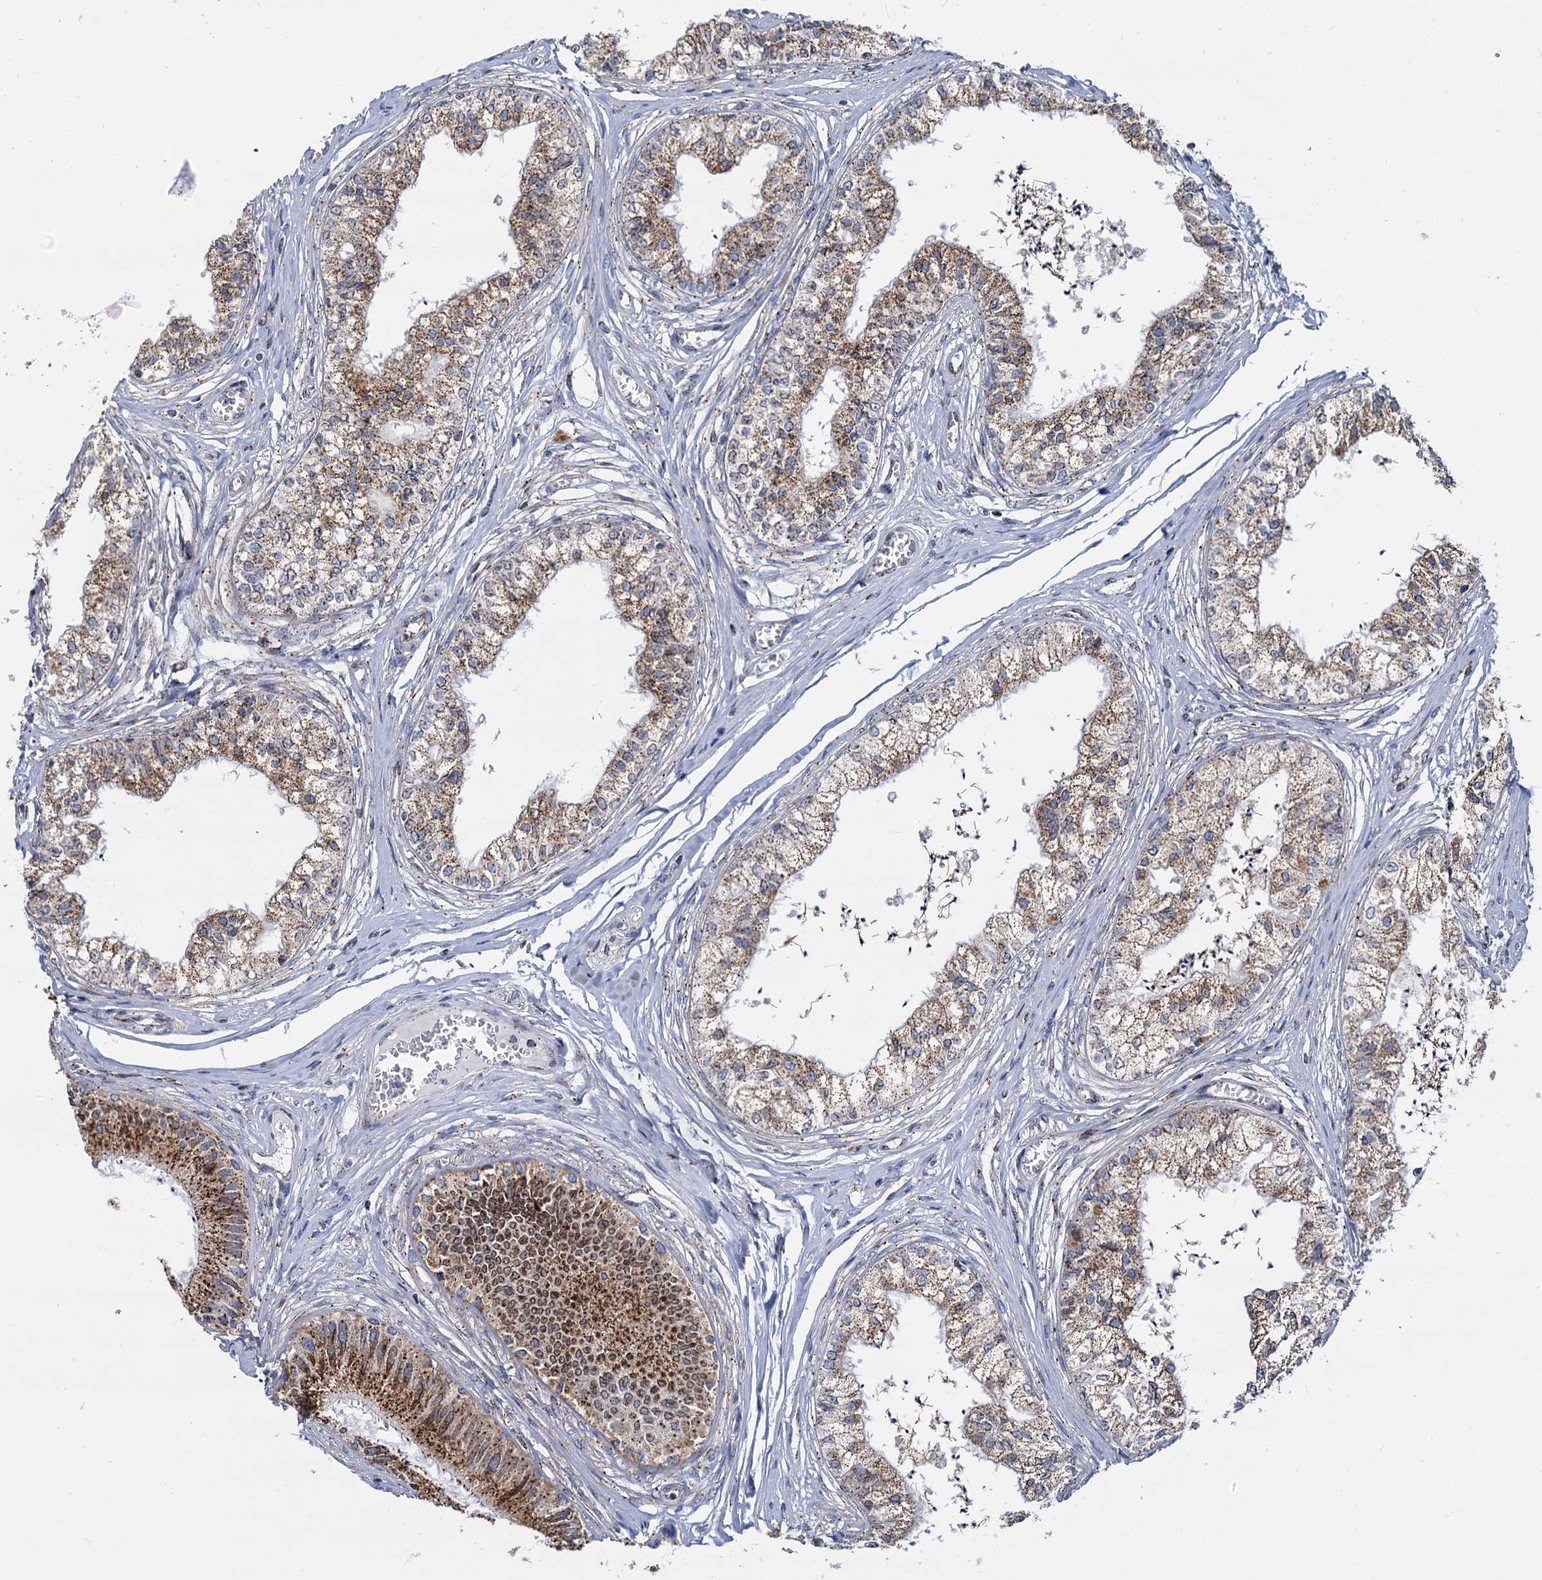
{"staining": {"intensity": "strong", "quantity": ">75%", "location": "cytoplasmic/membranous"}, "tissue": "epididymis", "cell_type": "Glandular cells", "image_type": "normal", "snomed": [{"axis": "morphology", "description": "Normal tissue, NOS"}, {"axis": "topography", "description": "Epididymis"}], "caption": "IHC histopathology image of unremarkable epididymis stained for a protein (brown), which exhibits high levels of strong cytoplasmic/membranous staining in approximately >75% of glandular cells.", "gene": "SUPT20H", "patient": {"sex": "male", "age": 79}}